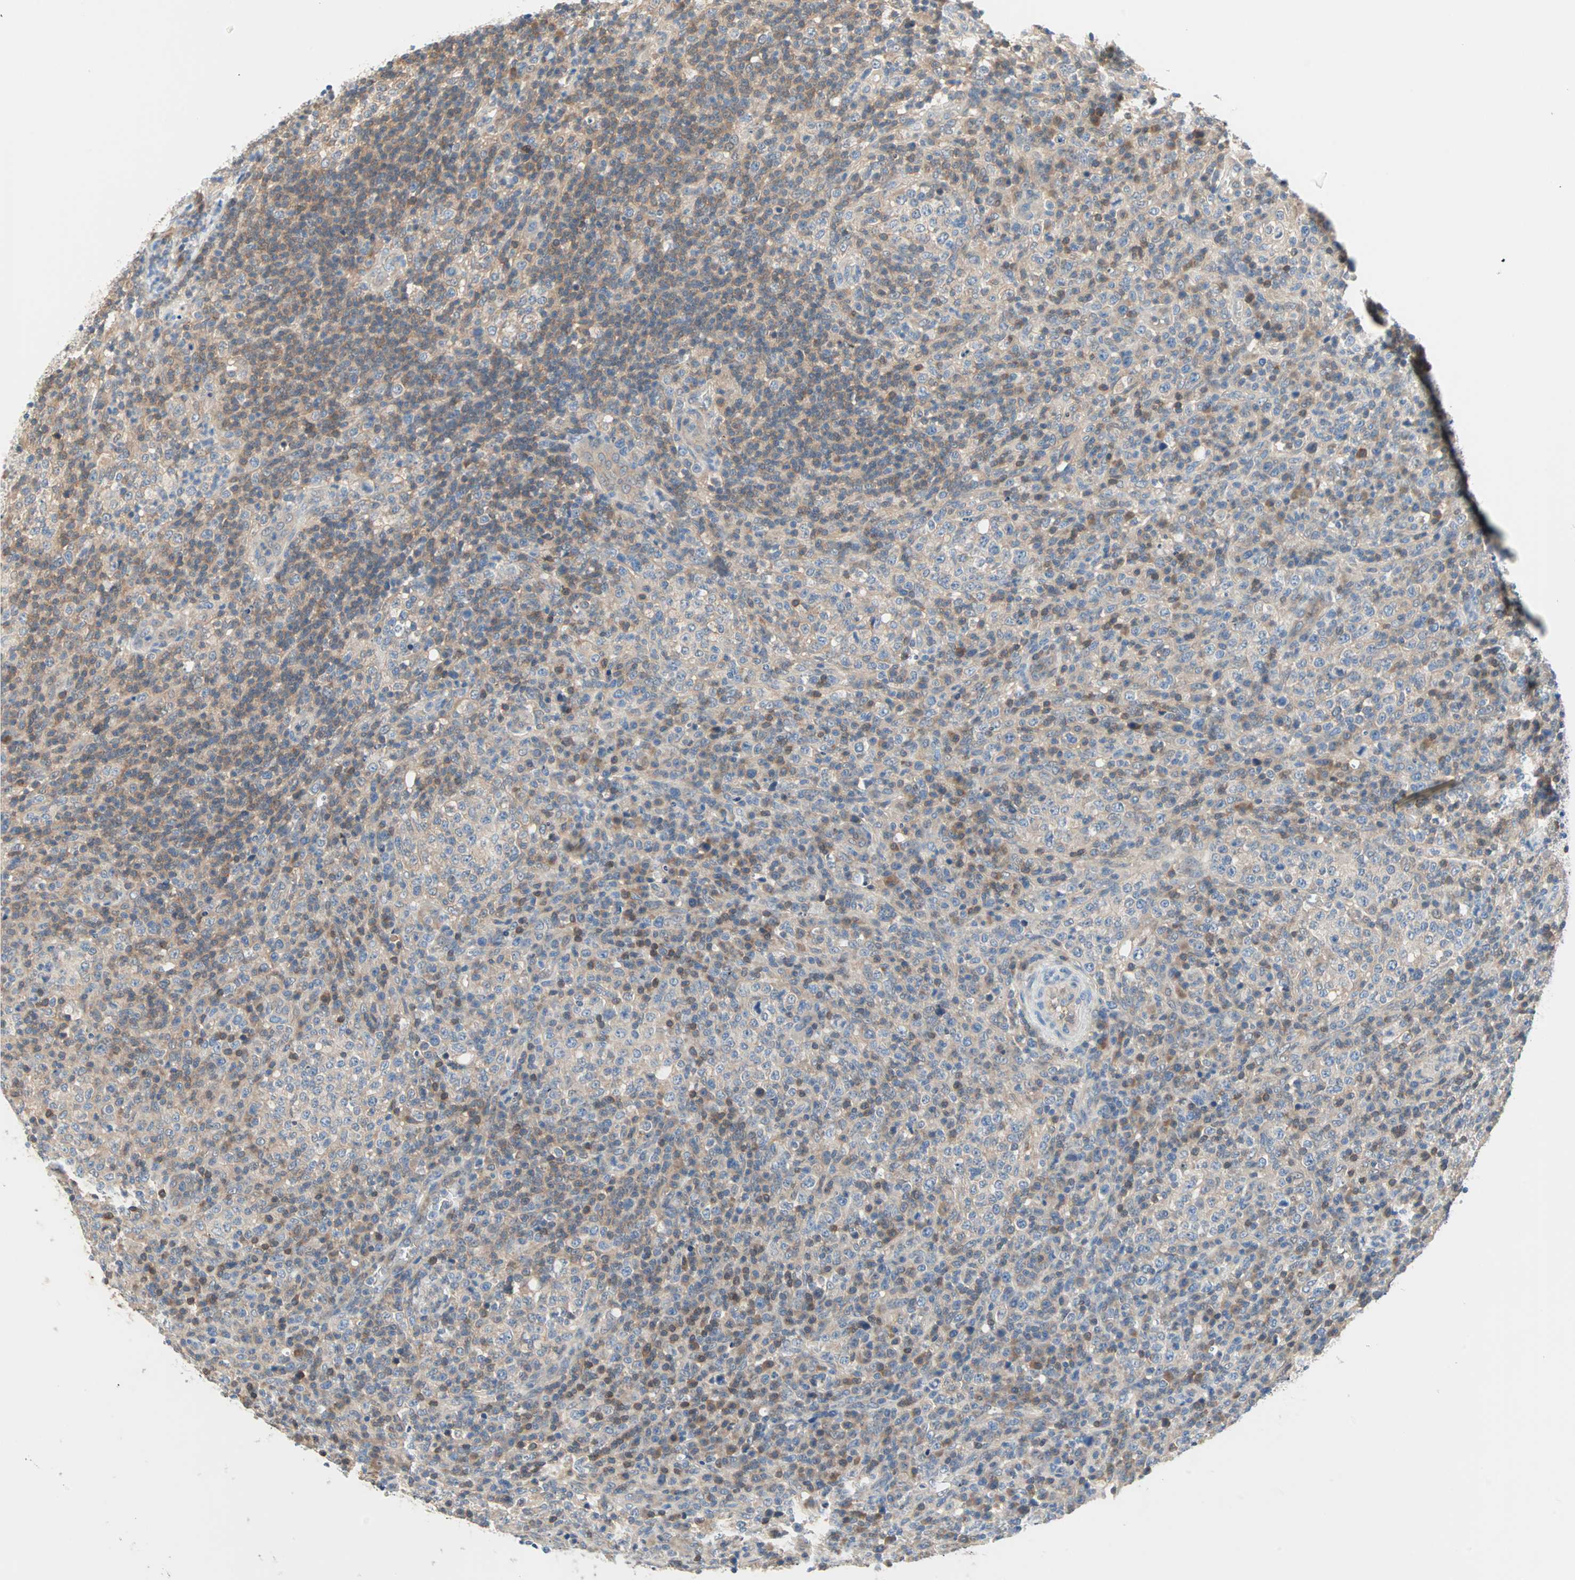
{"staining": {"intensity": "moderate", "quantity": ">75%", "location": "cytoplasmic/membranous"}, "tissue": "lymphoma", "cell_type": "Tumor cells", "image_type": "cancer", "snomed": [{"axis": "morphology", "description": "Malignant lymphoma, non-Hodgkin's type, High grade"}, {"axis": "topography", "description": "Lymph node"}], "caption": "IHC histopathology image of neoplastic tissue: lymphoma stained using immunohistochemistry (IHC) displays medium levels of moderate protein expression localized specifically in the cytoplasmic/membranous of tumor cells, appearing as a cytoplasmic/membranous brown color.", "gene": "MPI", "patient": {"sex": "female", "age": 76}}